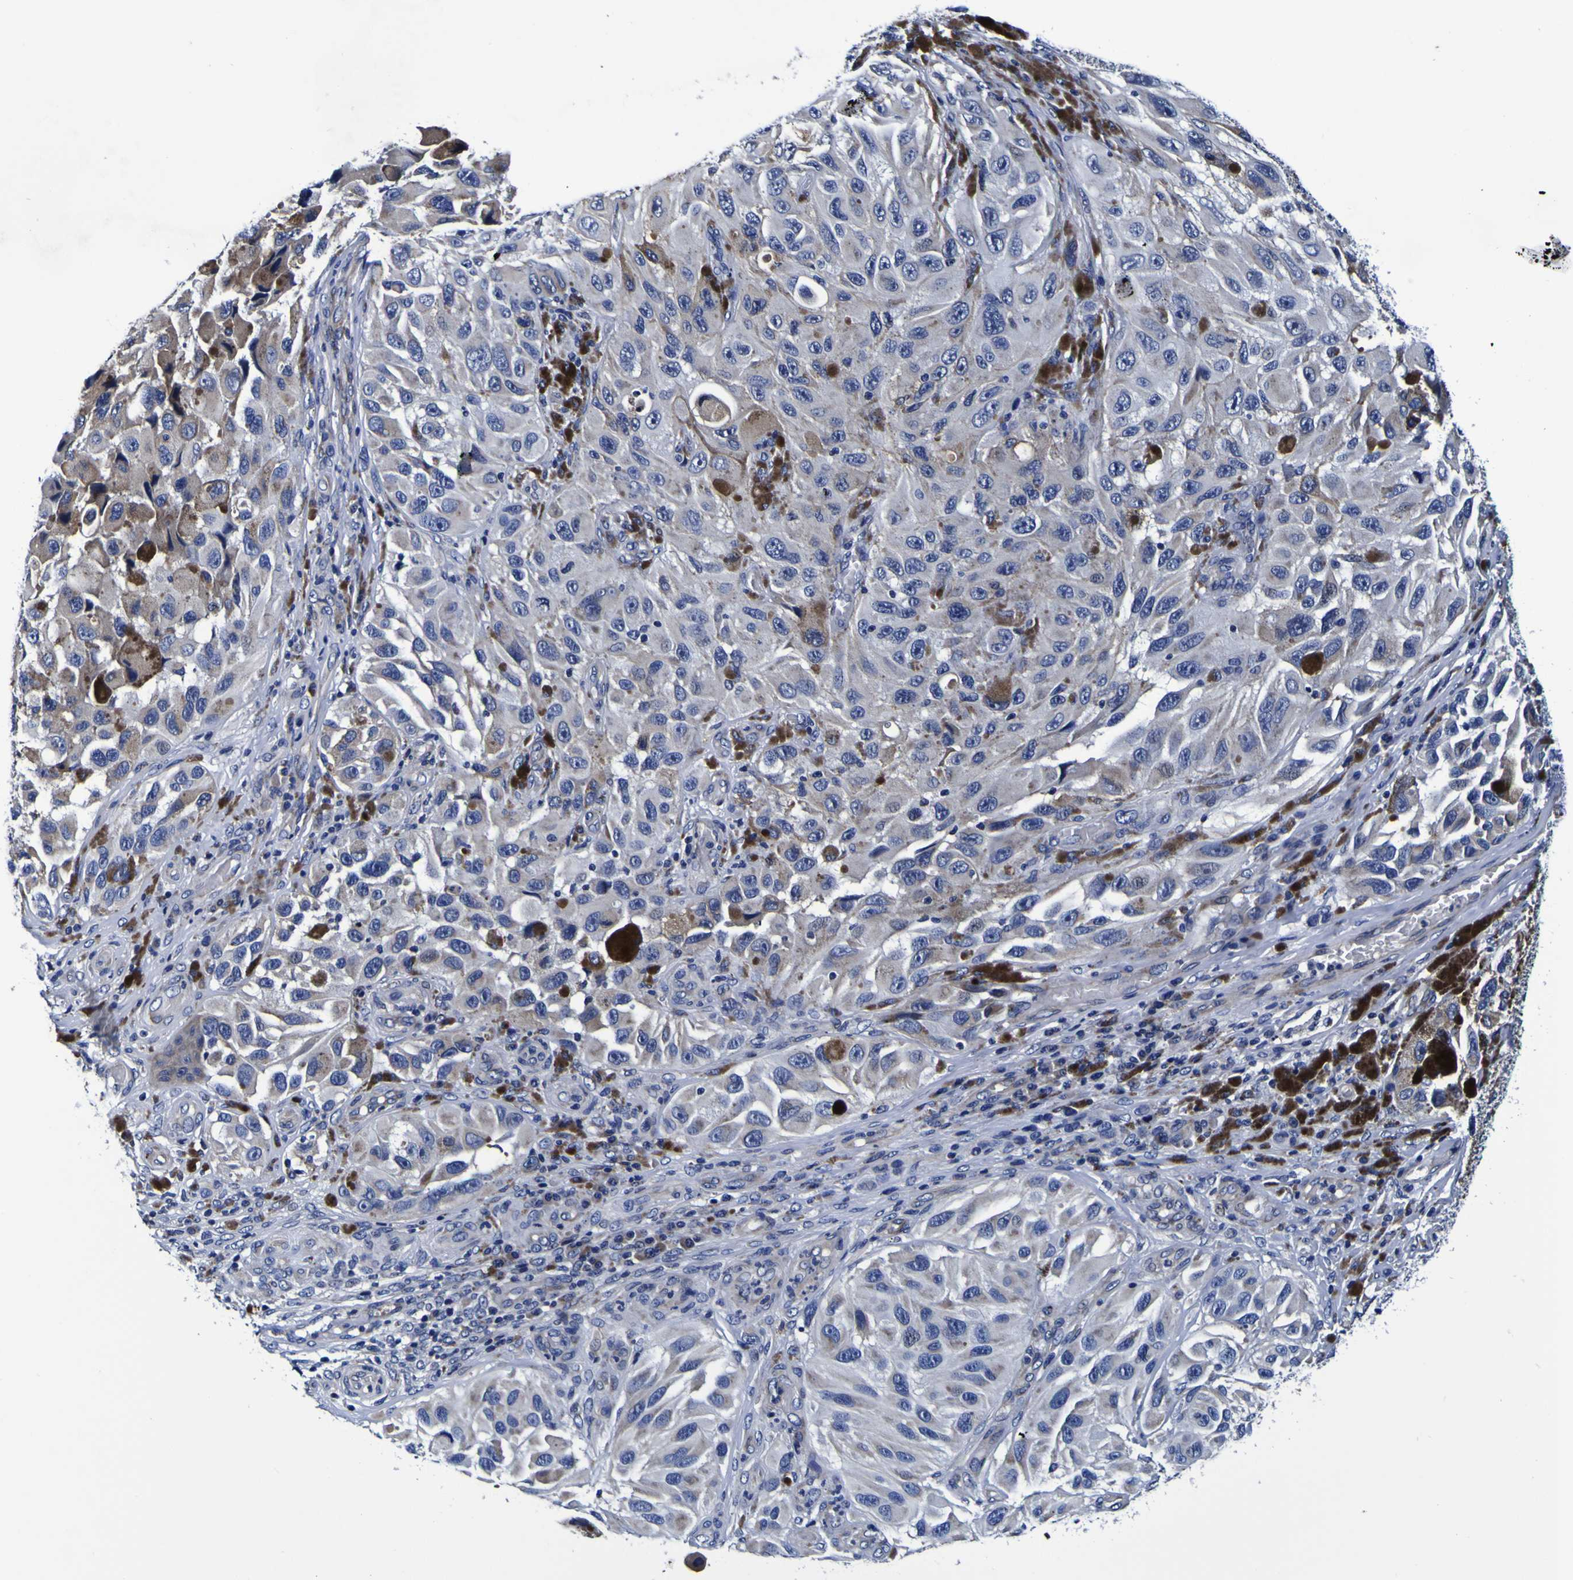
{"staining": {"intensity": "moderate", "quantity": "<25%", "location": "cytoplasmic/membranous"}, "tissue": "melanoma", "cell_type": "Tumor cells", "image_type": "cancer", "snomed": [{"axis": "morphology", "description": "Malignant melanoma, NOS"}, {"axis": "topography", "description": "Skin"}], "caption": "Immunohistochemistry (IHC) (DAB) staining of human melanoma demonstrates moderate cytoplasmic/membranous protein staining in approximately <25% of tumor cells.", "gene": "PDLIM4", "patient": {"sex": "female", "age": 73}}